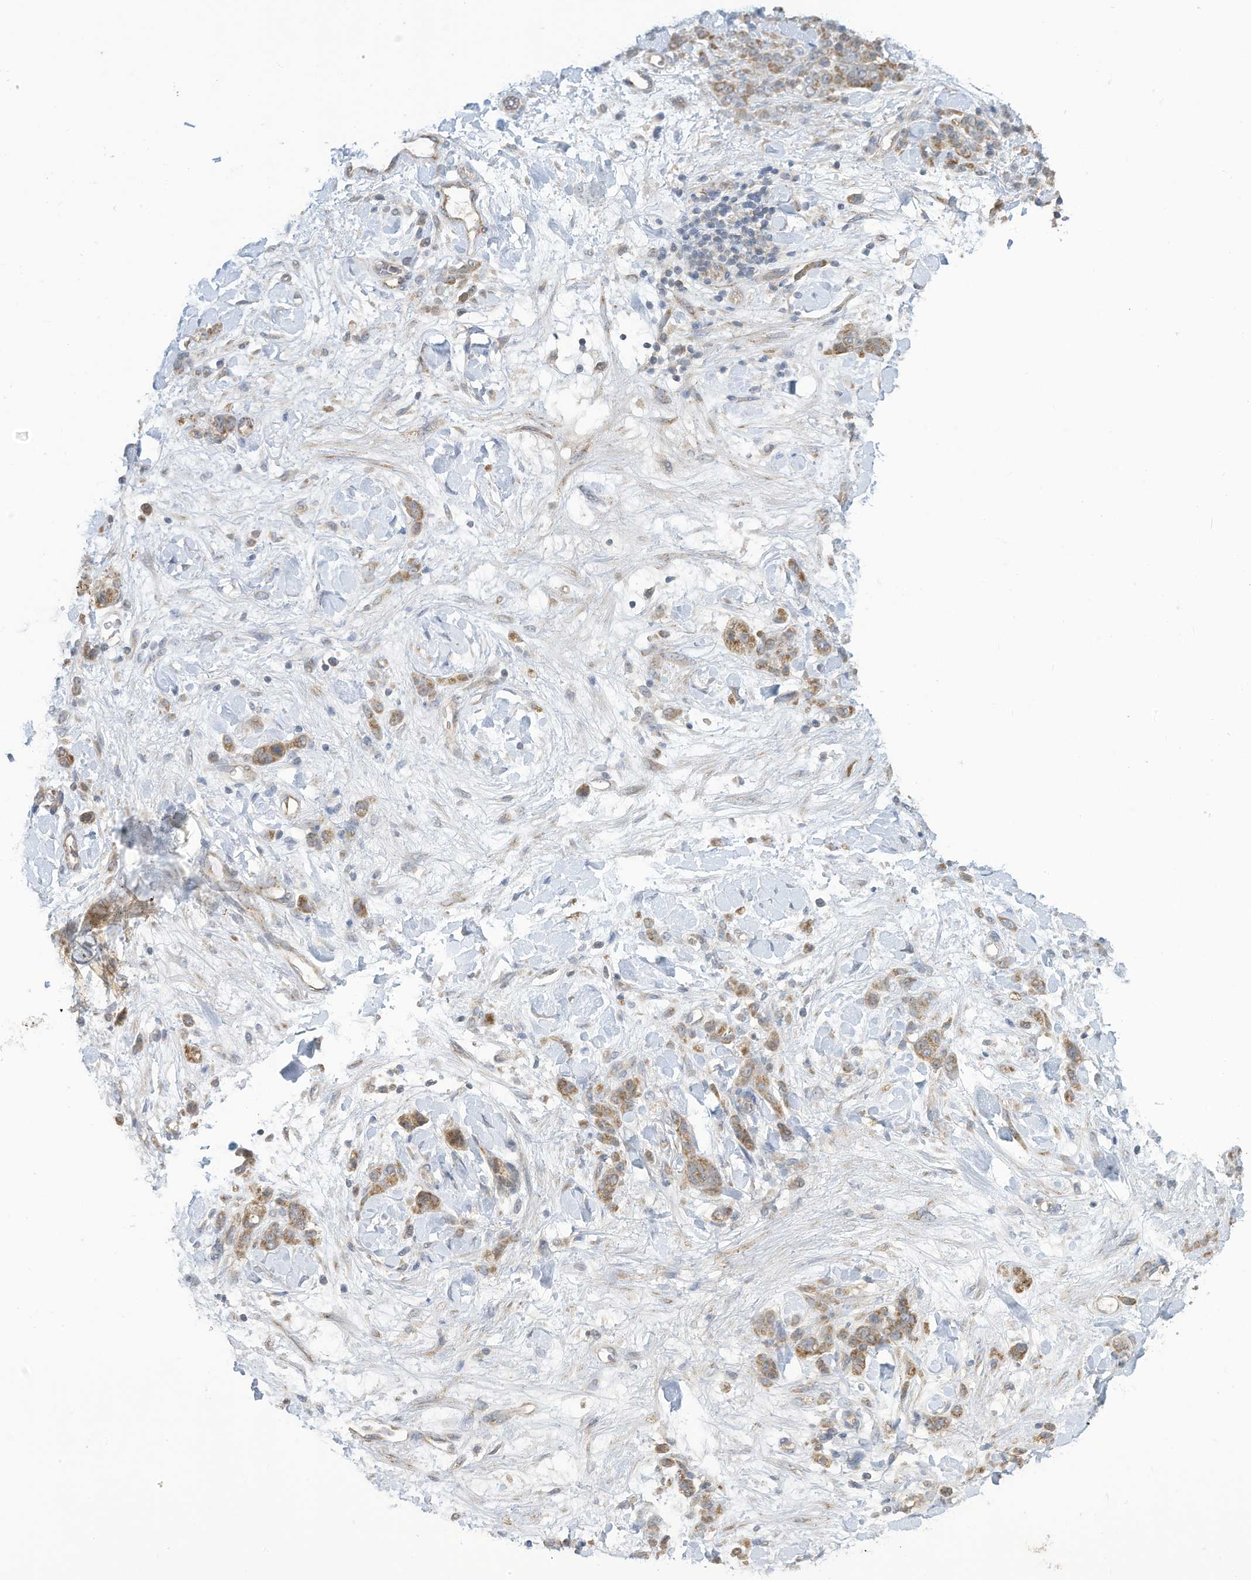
{"staining": {"intensity": "moderate", "quantity": ">75%", "location": "cytoplasmic/membranous"}, "tissue": "stomach cancer", "cell_type": "Tumor cells", "image_type": "cancer", "snomed": [{"axis": "morphology", "description": "Normal tissue, NOS"}, {"axis": "morphology", "description": "Adenocarcinoma, NOS"}, {"axis": "topography", "description": "Stomach"}], "caption": "Immunohistochemical staining of stomach adenocarcinoma displays medium levels of moderate cytoplasmic/membranous protein staining in approximately >75% of tumor cells. The staining was performed using DAB, with brown indicating positive protein expression. Nuclei are stained blue with hematoxylin.", "gene": "SCGB1D2", "patient": {"sex": "male", "age": 82}}